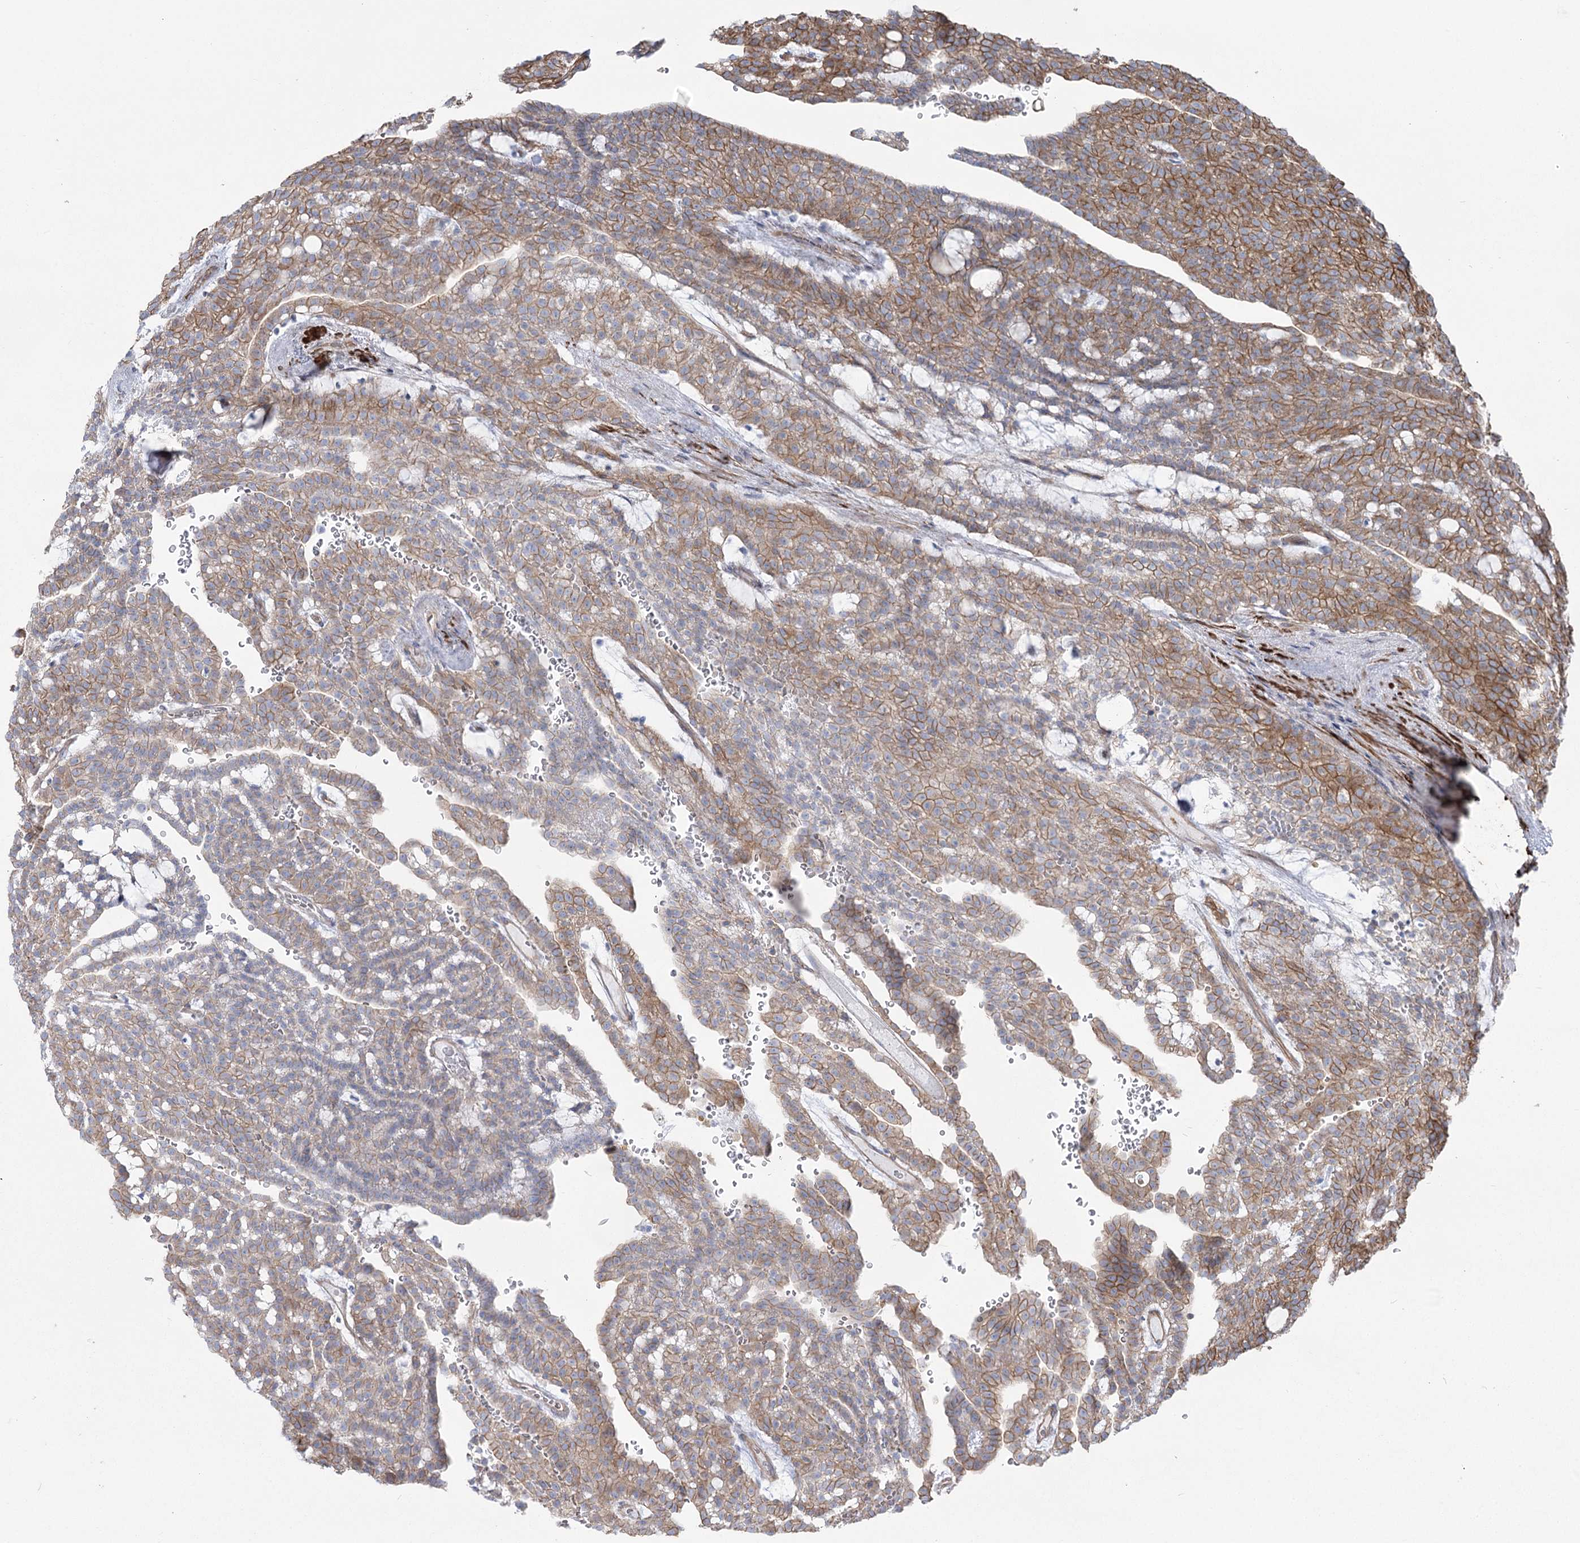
{"staining": {"intensity": "moderate", "quantity": ">75%", "location": "cytoplasmic/membranous"}, "tissue": "renal cancer", "cell_type": "Tumor cells", "image_type": "cancer", "snomed": [{"axis": "morphology", "description": "Adenocarcinoma, NOS"}, {"axis": "topography", "description": "Kidney"}], "caption": "Renal cancer stained with a brown dye reveals moderate cytoplasmic/membranous positive staining in approximately >75% of tumor cells.", "gene": "PLEKHA5", "patient": {"sex": "male", "age": 63}}